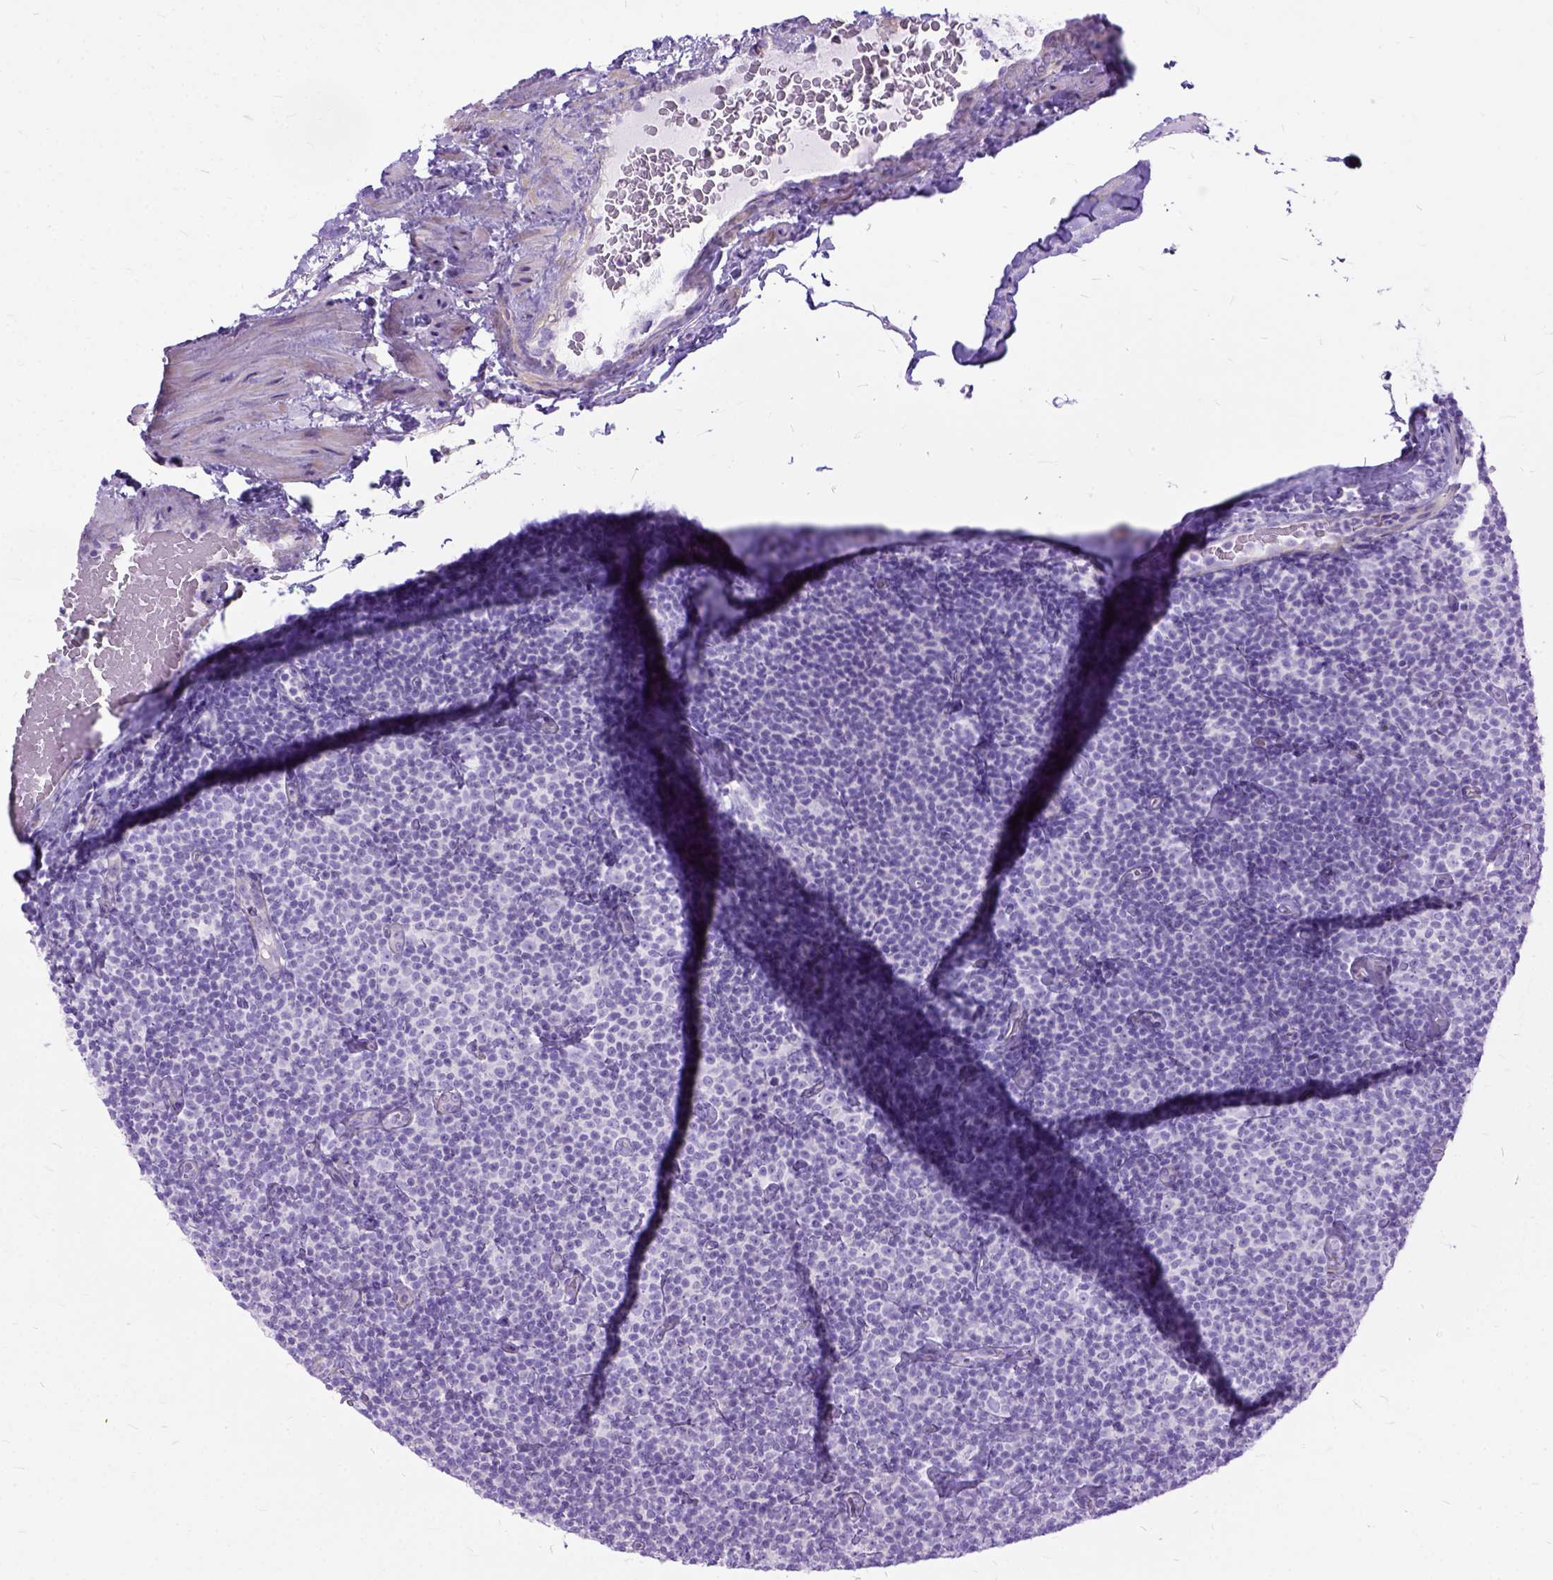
{"staining": {"intensity": "negative", "quantity": "none", "location": "none"}, "tissue": "lymphoma", "cell_type": "Tumor cells", "image_type": "cancer", "snomed": [{"axis": "morphology", "description": "Malignant lymphoma, non-Hodgkin's type, Low grade"}, {"axis": "topography", "description": "Lymph node"}], "caption": "Immunohistochemical staining of lymphoma displays no significant positivity in tumor cells.", "gene": "ARL9", "patient": {"sex": "male", "age": 81}}